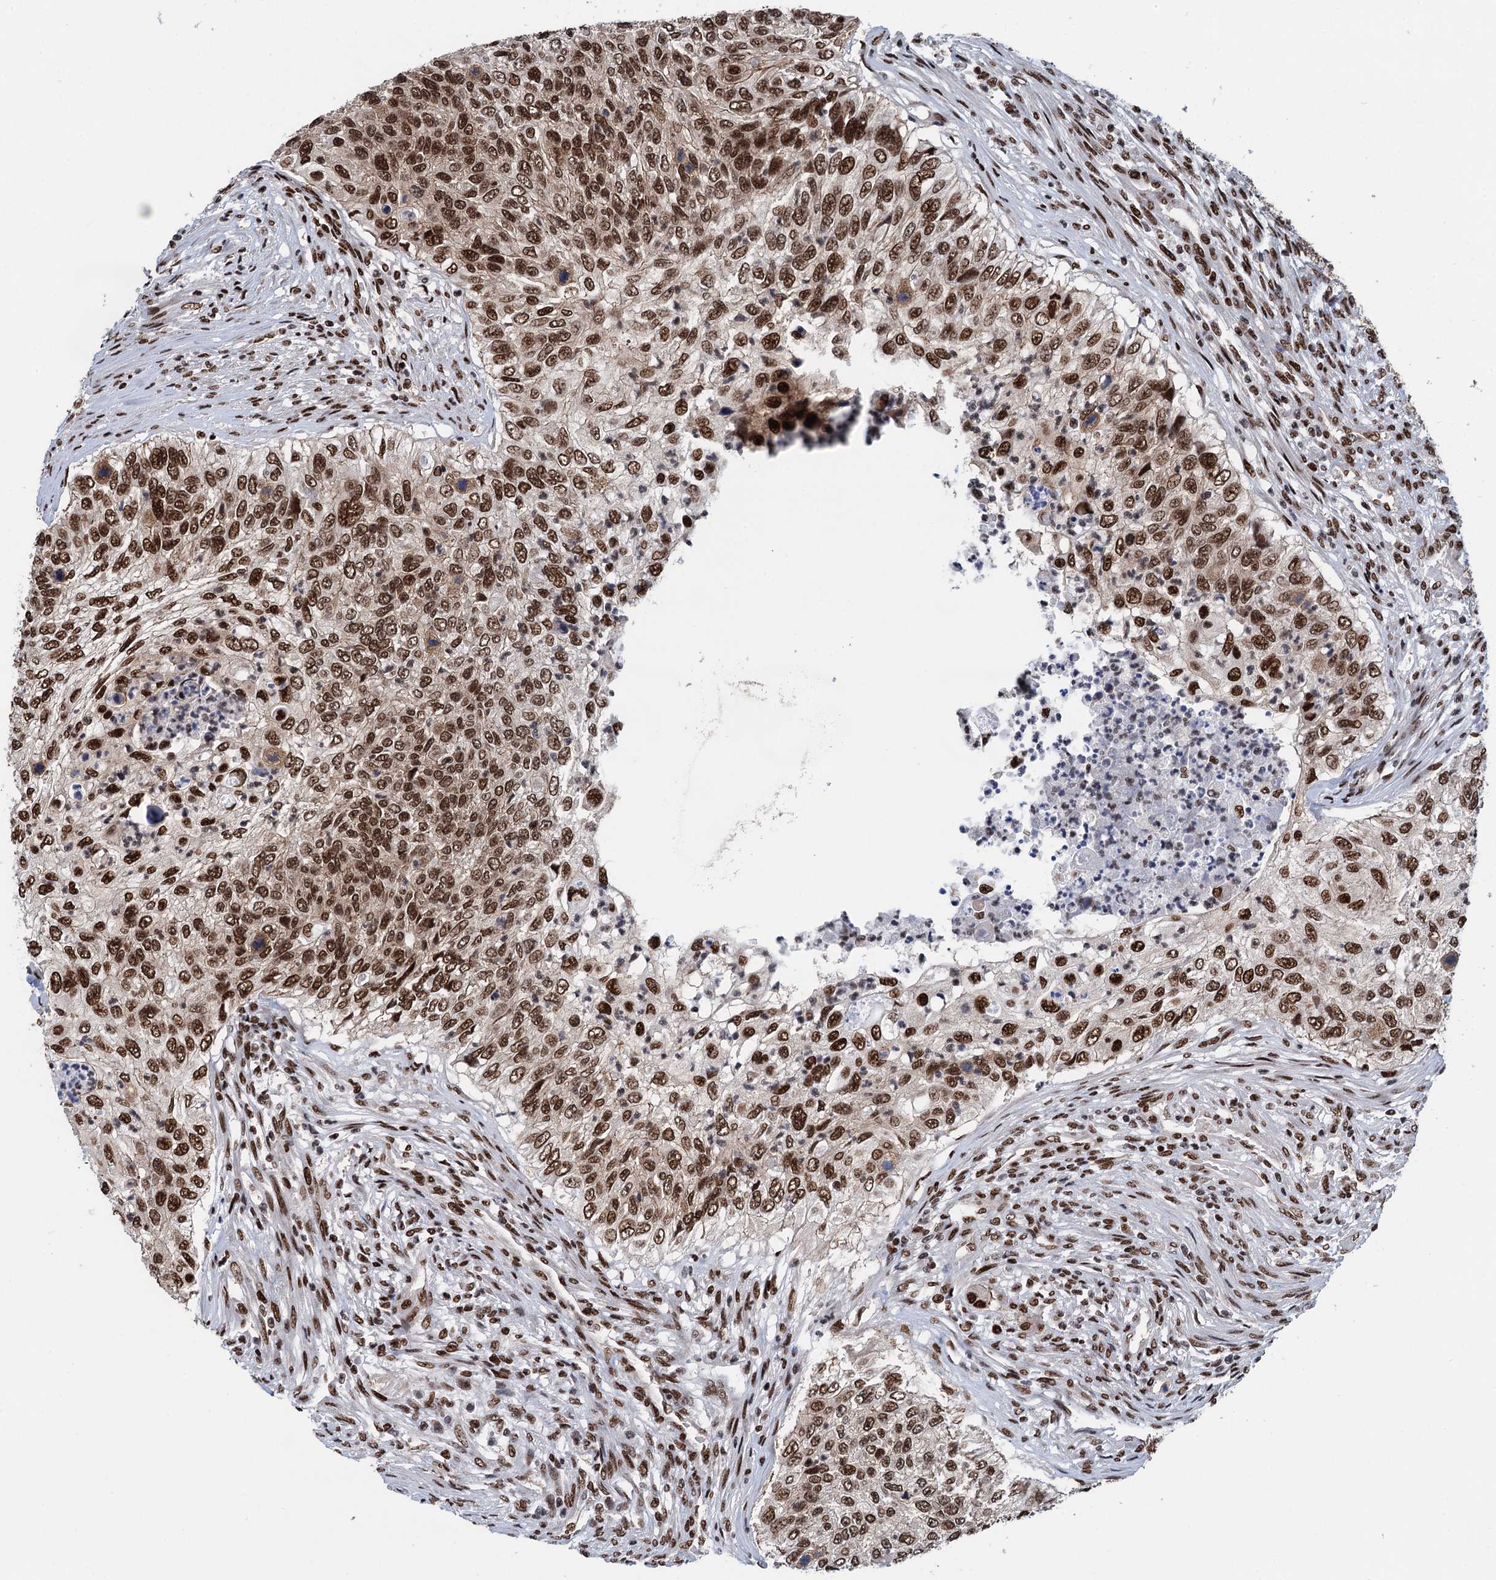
{"staining": {"intensity": "moderate", "quantity": ">75%", "location": "nuclear"}, "tissue": "urothelial cancer", "cell_type": "Tumor cells", "image_type": "cancer", "snomed": [{"axis": "morphology", "description": "Urothelial carcinoma, High grade"}, {"axis": "topography", "description": "Urinary bladder"}], "caption": "Immunohistochemical staining of urothelial cancer exhibits medium levels of moderate nuclear expression in about >75% of tumor cells.", "gene": "PPP4R1", "patient": {"sex": "female", "age": 60}}